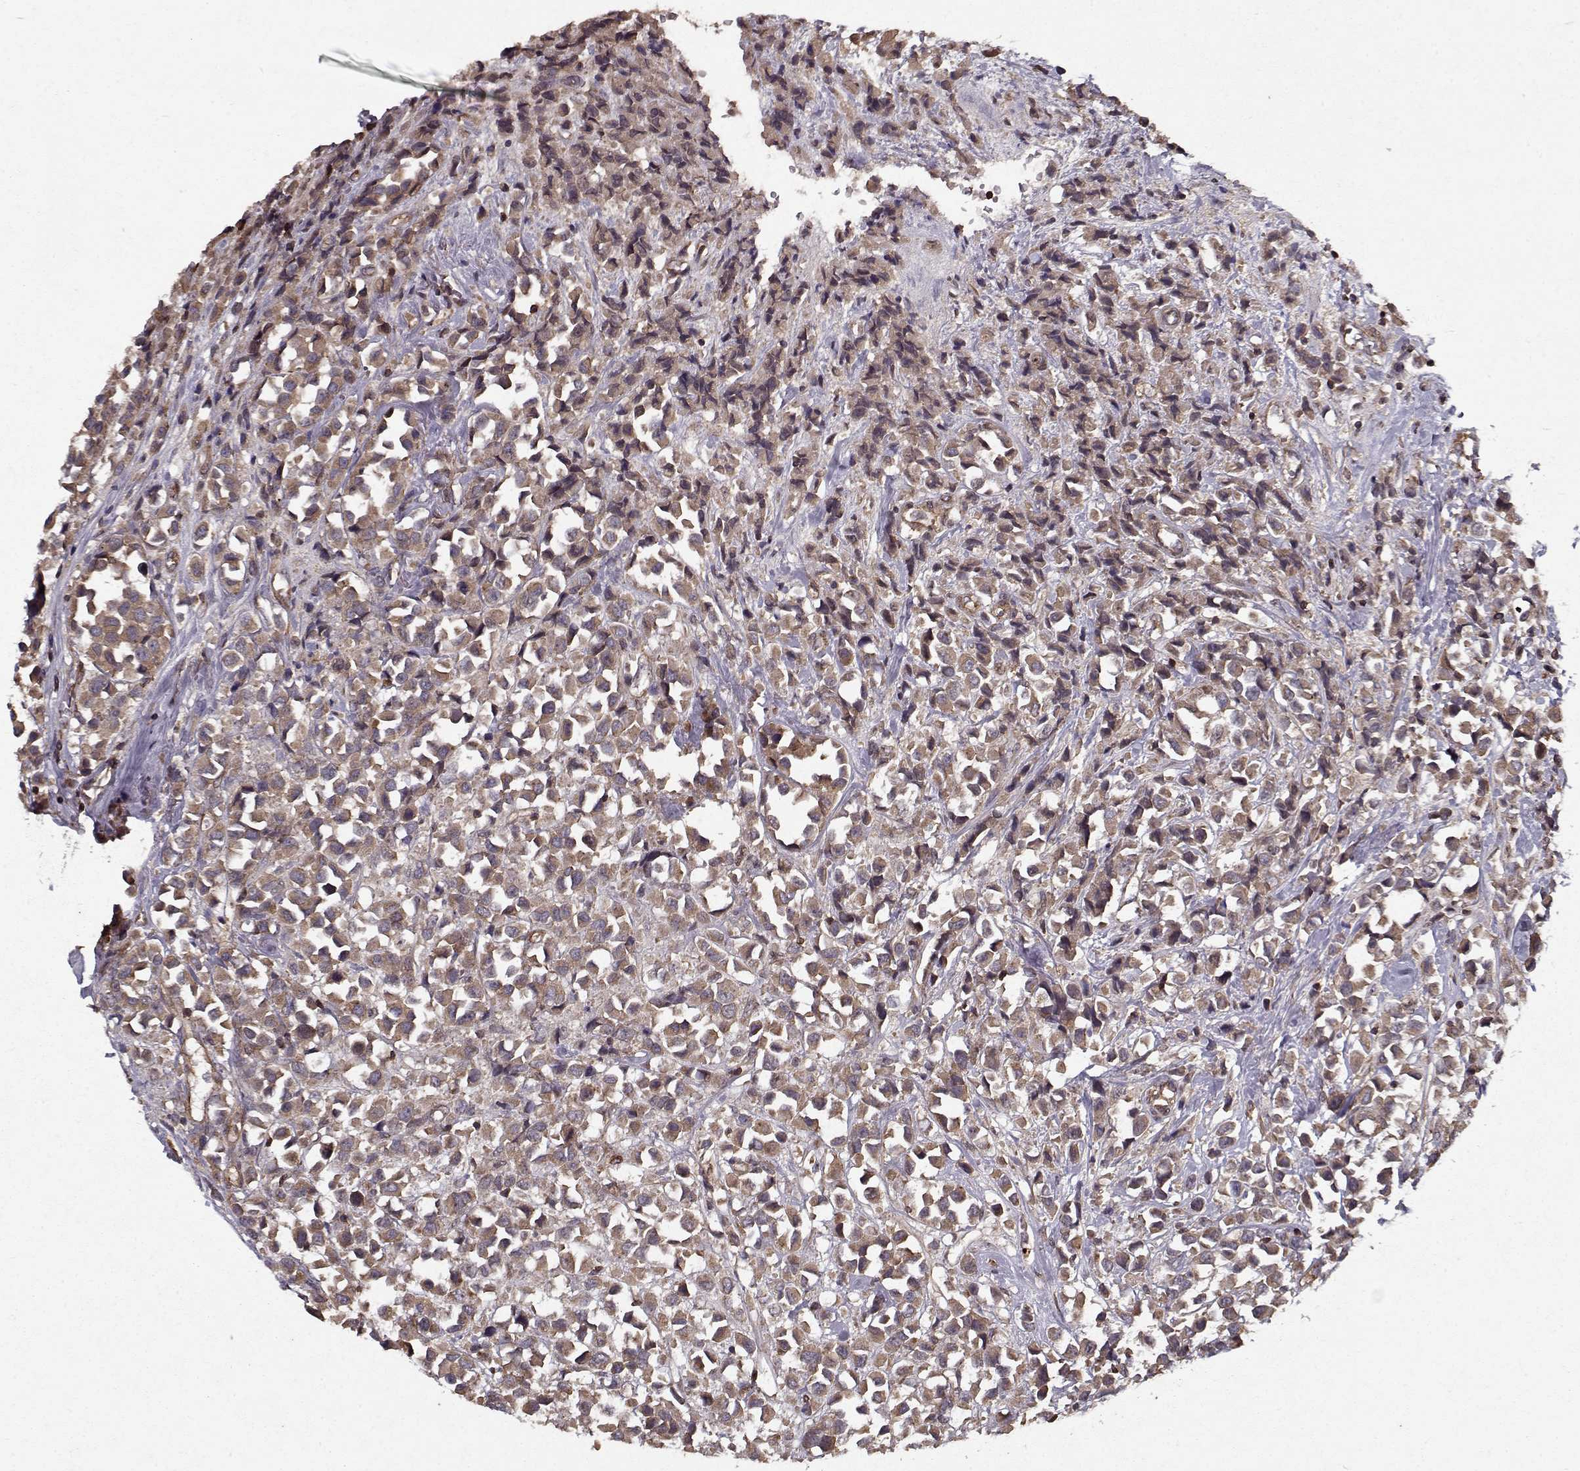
{"staining": {"intensity": "moderate", "quantity": ">75%", "location": "cytoplasmic/membranous"}, "tissue": "breast cancer", "cell_type": "Tumor cells", "image_type": "cancer", "snomed": [{"axis": "morphology", "description": "Duct carcinoma"}, {"axis": "topography", "description": "Breast"}], "caption": "Approximately >75% of tumor cells in intraductal carcinoma (breast) show moderate cytoplasmic/membranous protein expression as visualized by brown immunohistochemical staining.", "gene": "PPP1R12A", "patient": {"sex": "female", "age": 61}}